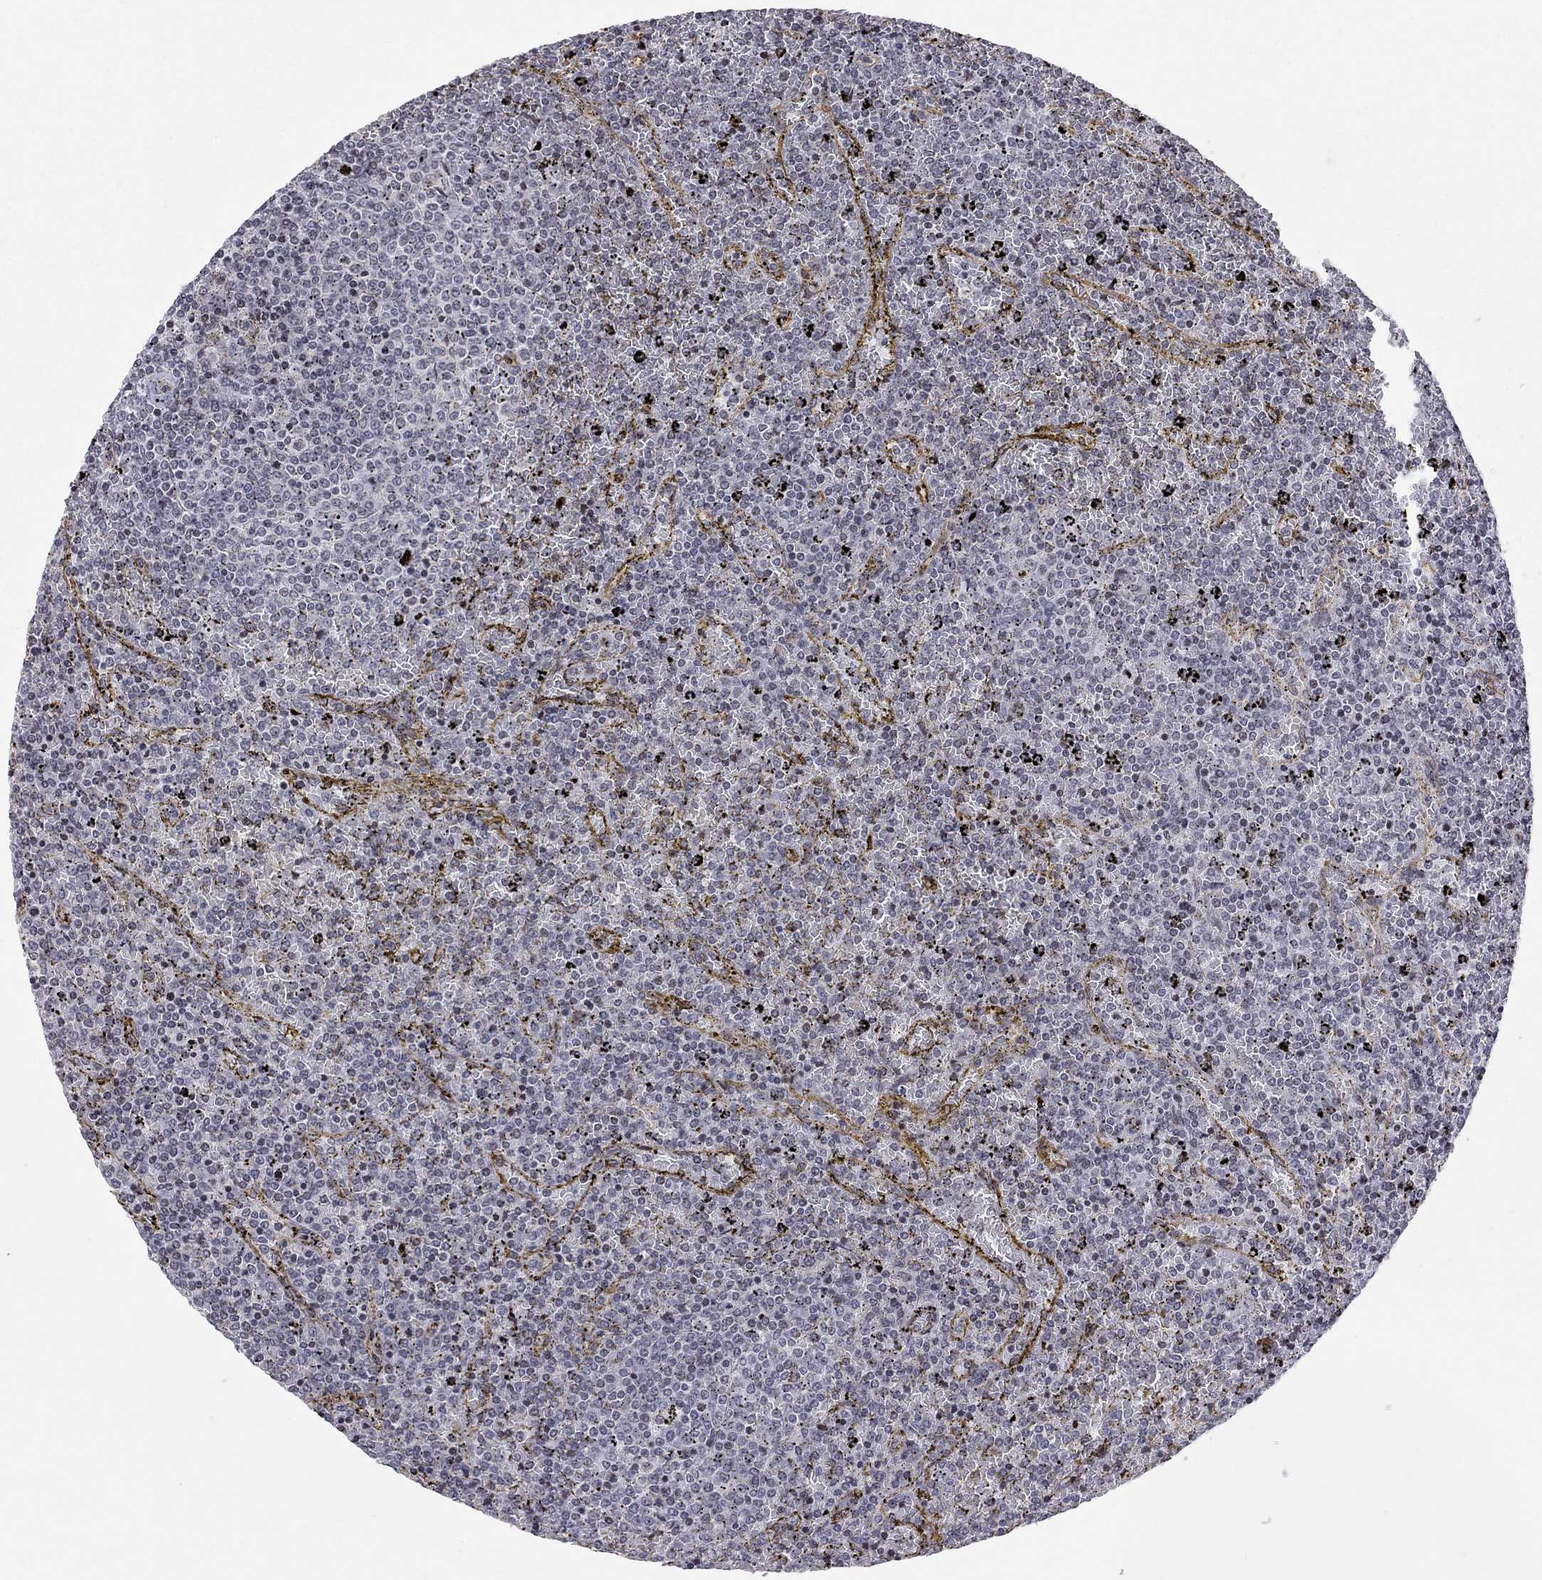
{"staining": {"intensity": "negative", "quantity": "none", "location": "none"}, "tissue": "lymphoma", "cell_type": "Tumor cells", "image_type": "cancer", "snomed": [{"axis": "morphology", "description": "Malignant lymphoma, non-Hodgkin's type, Low grade"}, {"axis": "topography", "description": "Spleen"}], "caption": "Low-grade malignant lymphoma, non-Hodgkin's type was stained to show a protein in brown. There is no significant staining in tumor cells.", "gene": "MTNR1B", "patient": {"sex": "female", "age": 77}}